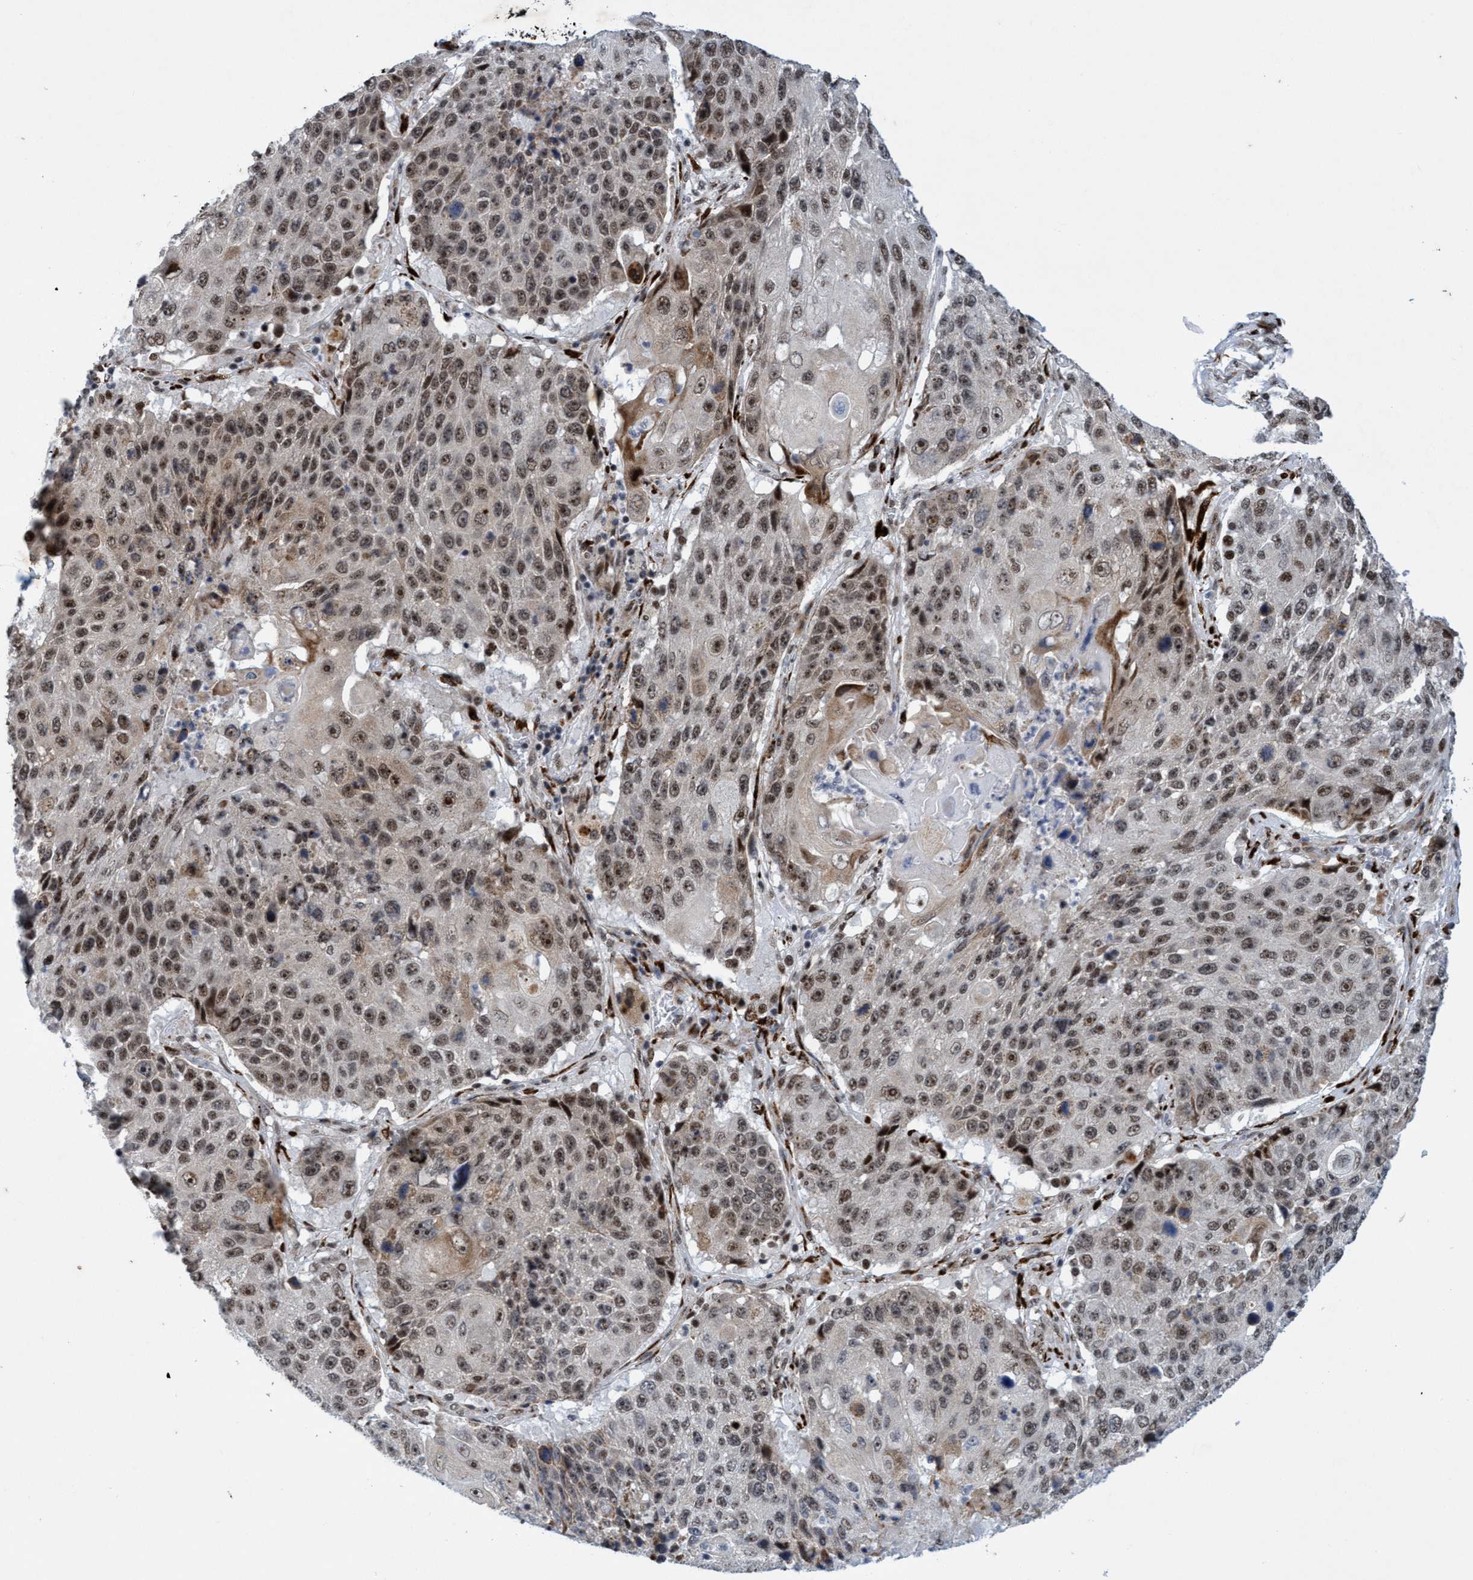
{"staining": {"intensity": "weak", "quantity": ">75%", "location": "nuclear"}, "tissue": "lung cancer", "cell_type": "Tumor cells", "image_type": "cancer", "snomed": [{"axis": "morphology", "description": "Squamous cell carcinoma, NOS"}, {"axis": "topography", "description": "Lung"}], "caption": "Protein staining reveals weak nuclear staining in about >75% of tumor cells in lung squamous cell carcinoma.", "gene": "GLT6D1", "patient": {"sex": "male", "age": 61}}